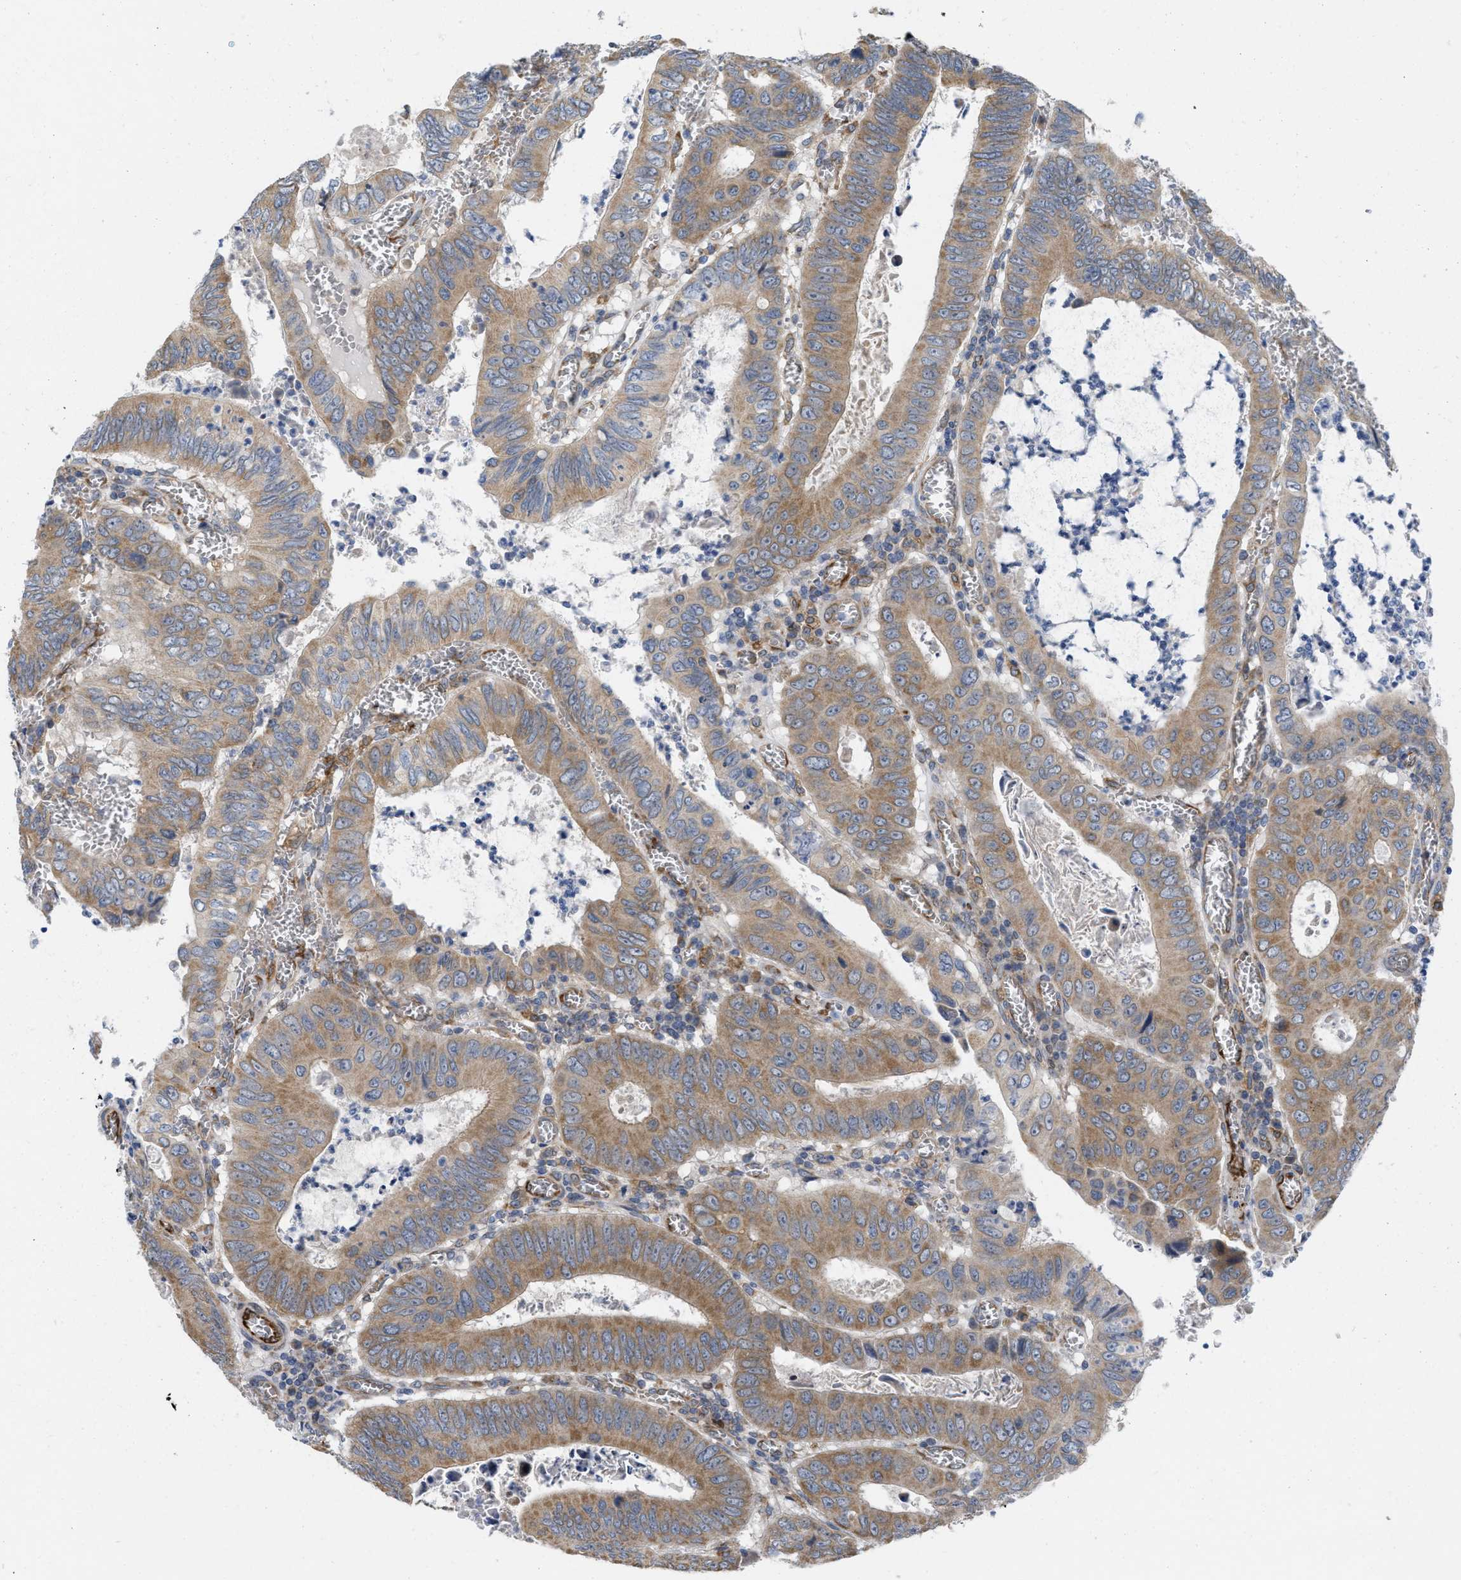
{"staining": {"intensity": "moderate", "quantity": ">75%", "location": "cytoplasmic/membranous"}, "tissue": "colorectal cancer", "cell_type": "Tumor cells", "image_type": "cancer", "snomed": [{"axis": "morphology", "description": "Inflammation, NOS"}, {"axis": "morphology", "description": "Adenocarcinoma, NOS"}, {"axis": "topography", "description": "Colon"}], "caption": "Tumor cells demonstrate moderate cytoplasmic/membranous staining in about >75% of cells in colorectal adenocarcinoma.", "gene": "EOGT", "patient": {"sex": "male", "age": 72}}